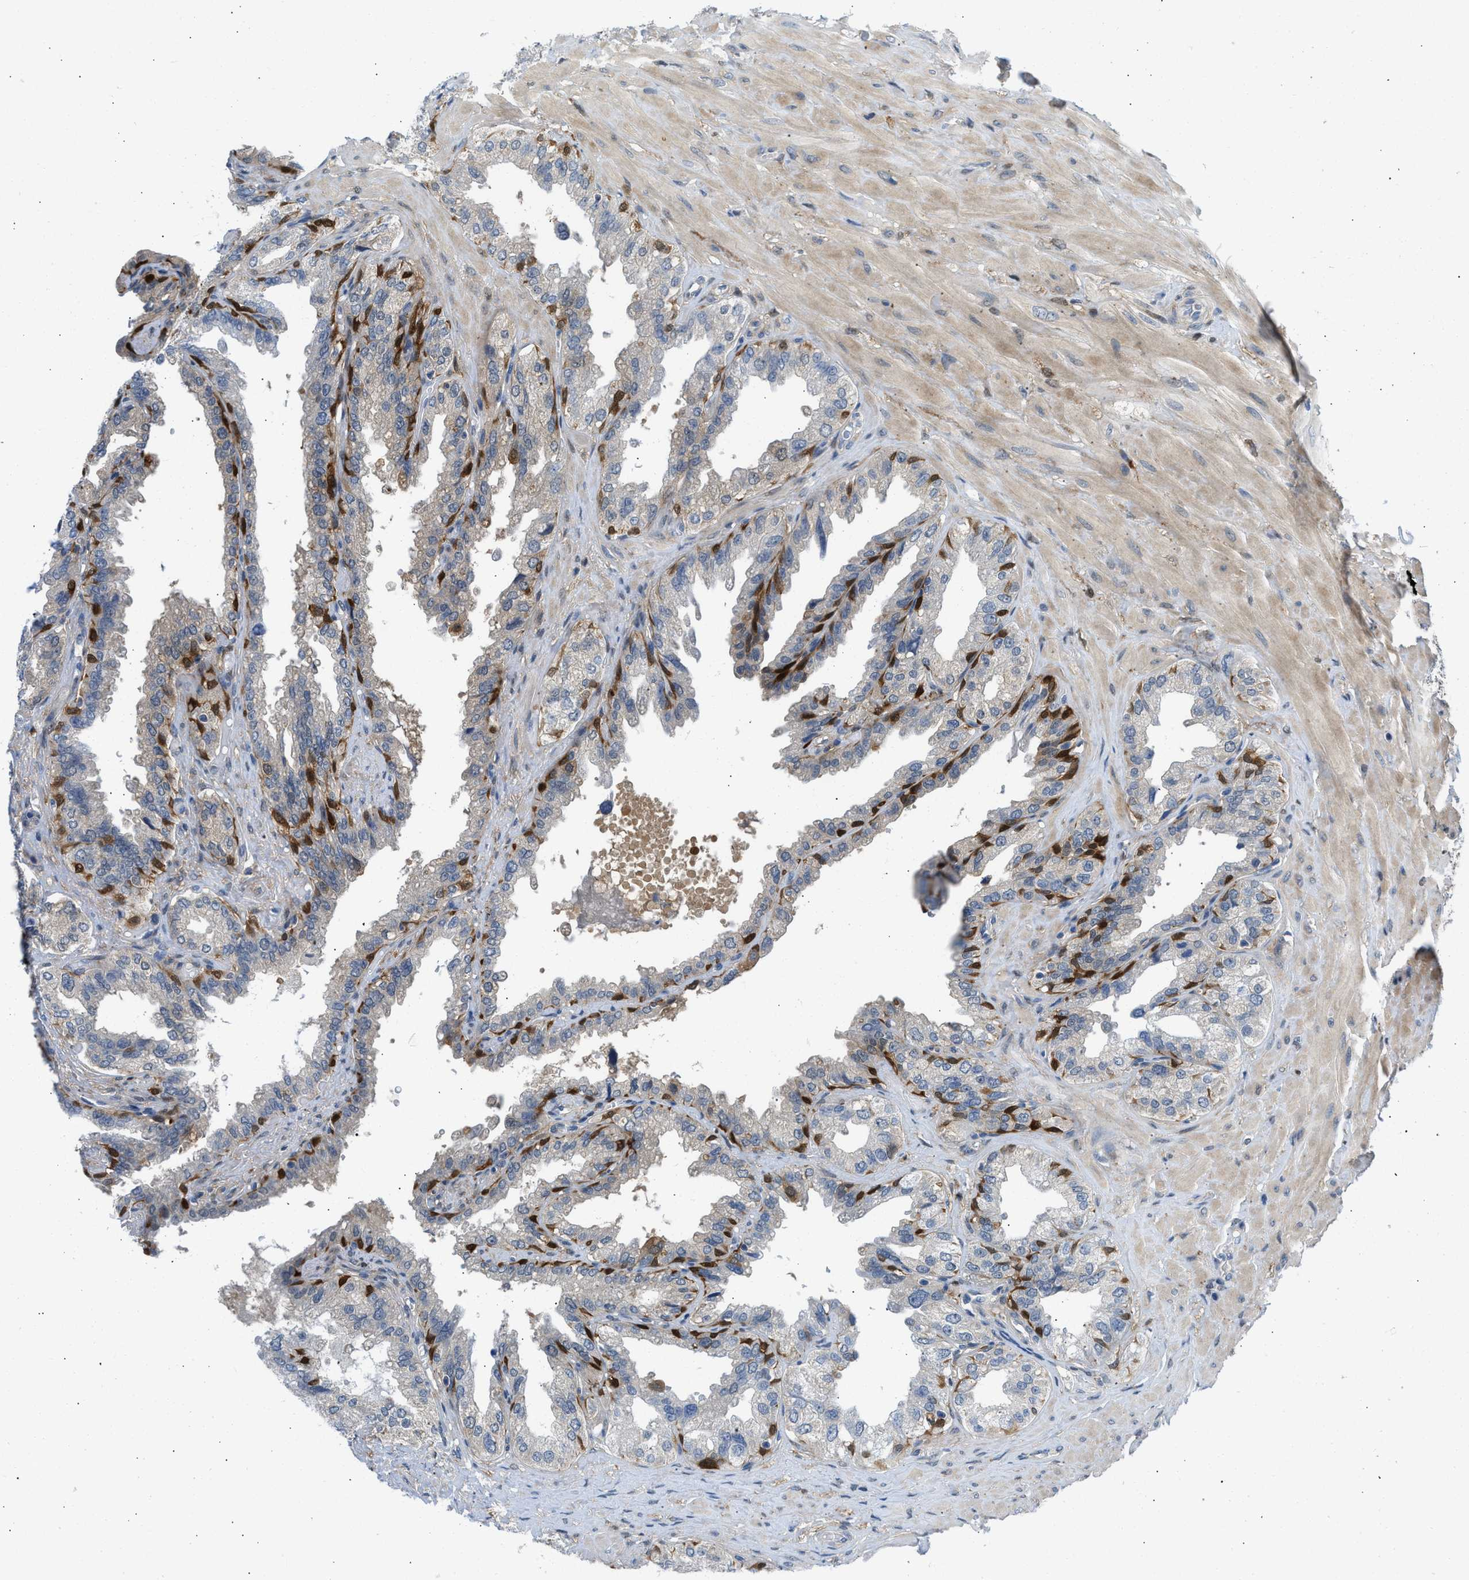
{"staining": {"intensity": "moderate", "quantity": "25%-75%", "location": "cytoplasmic/membranous,nuclear"}, "tissue": "seminal vesicle", "cell_type": "Glandular cells", "image_type": "normal", "snomed": [{"axis": "morphology", "description": "Normal tissue, NOS"}, {"axis": "topography", "description": "Seminal veicle"}], "caption": "Glandular cells show medium levels of moderate cytoplasmic/membranous,nuclear positivity in about 25%-75% of cells in benign human seminal vesicle. (brown staining indicates protein expression, while blue staining denotes nuclei).", "gene": "CBR1", "patient": {"sex": "male", "age": 68}}